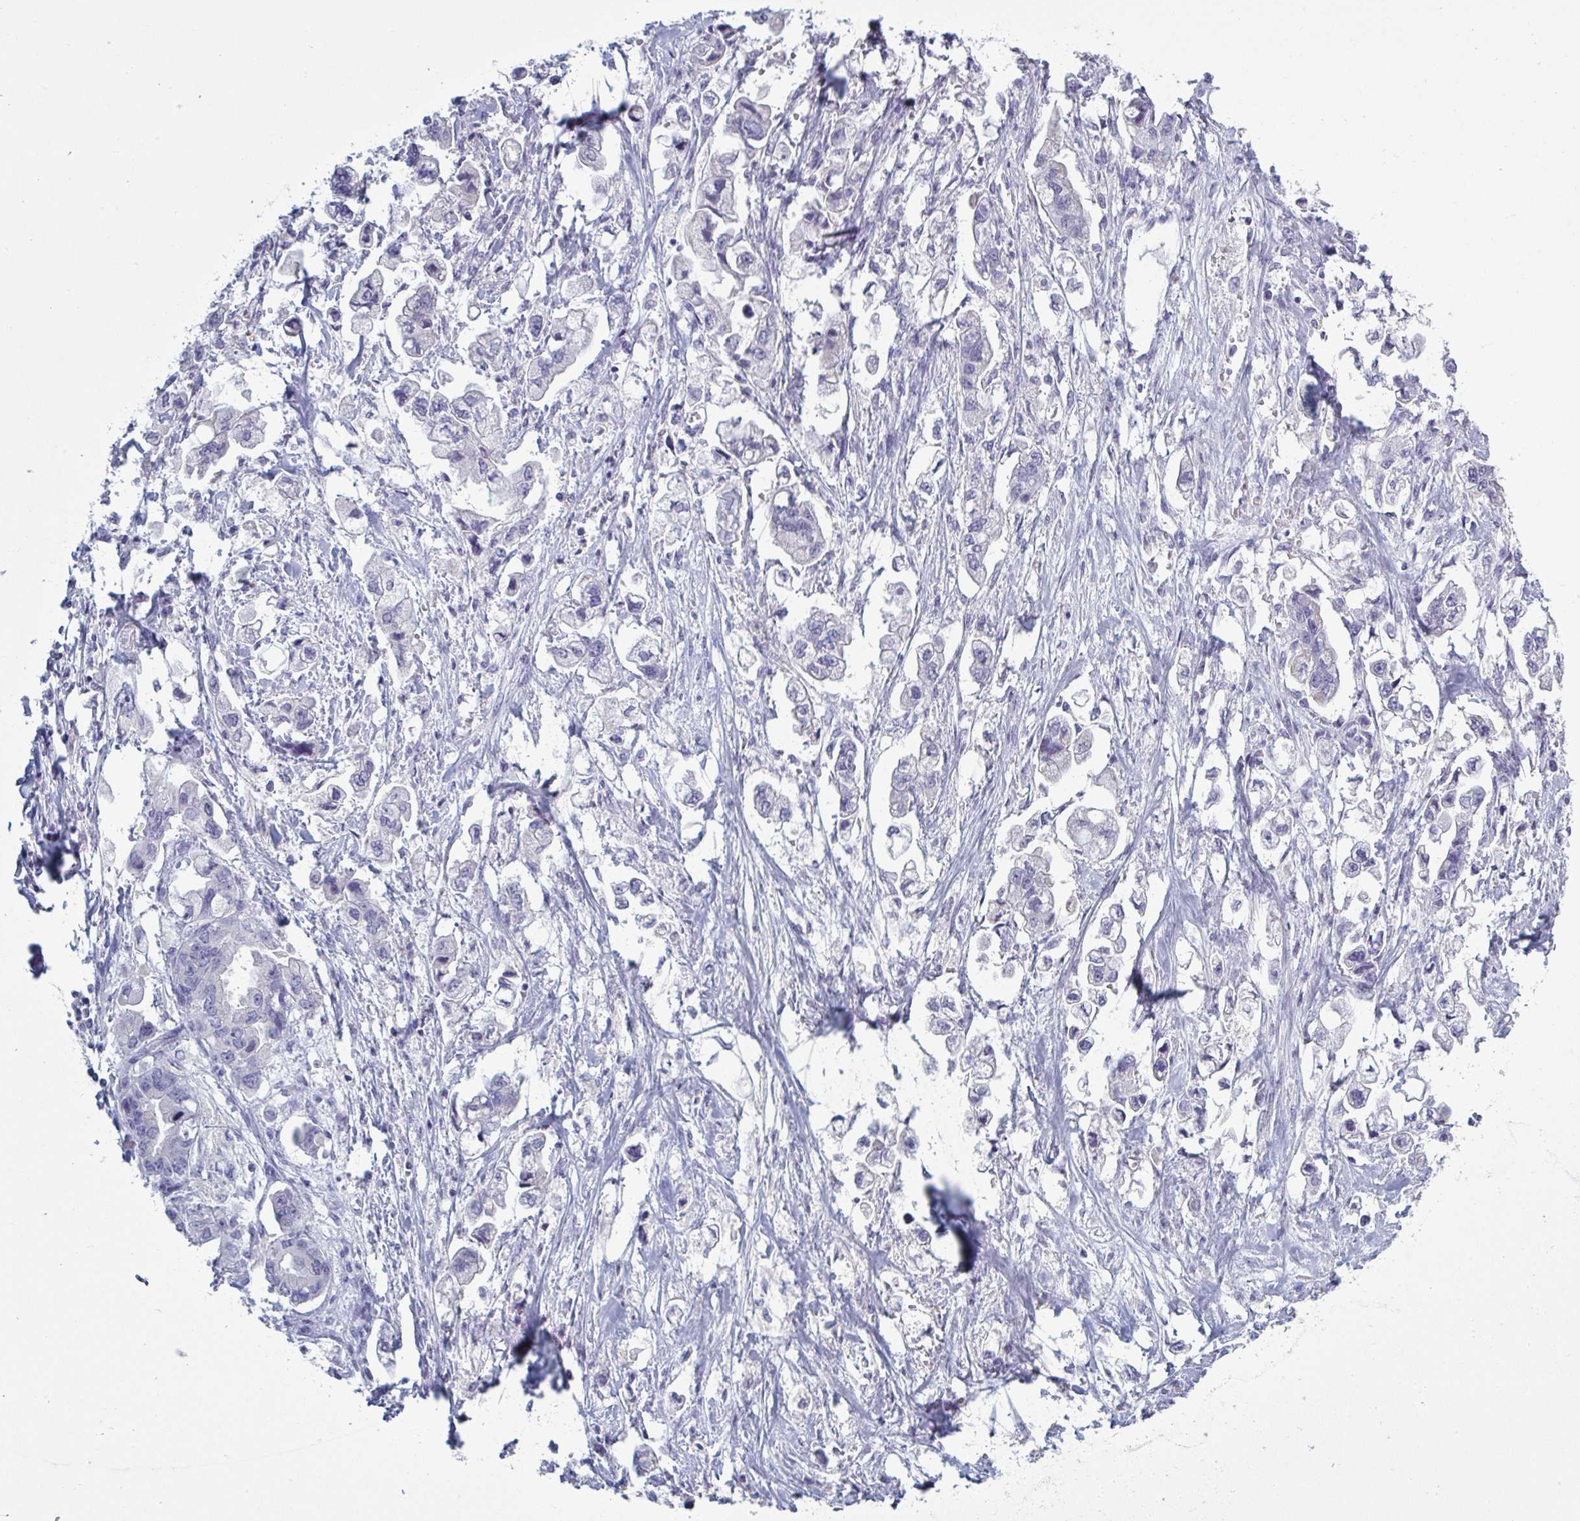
{"staining": {"intensity": "negative", "quantity": "none", "location": "none"}, "tissue": "stomach cancer", "cell_type": "Tumor cells", "image_type": "cancer", "snomed": [{"axis": "morphology", "description": "Adenocarcinoma, NOS"}, {"axis": "topography", "description": "Stomach"}], "caption": "Photomicrograph shows no significant protein staining in tumor cells of stomach cancer. Nuclei are stained in blue.", "gene": "NDUFC2", "patient": {"sex": "male", "age": 62}}